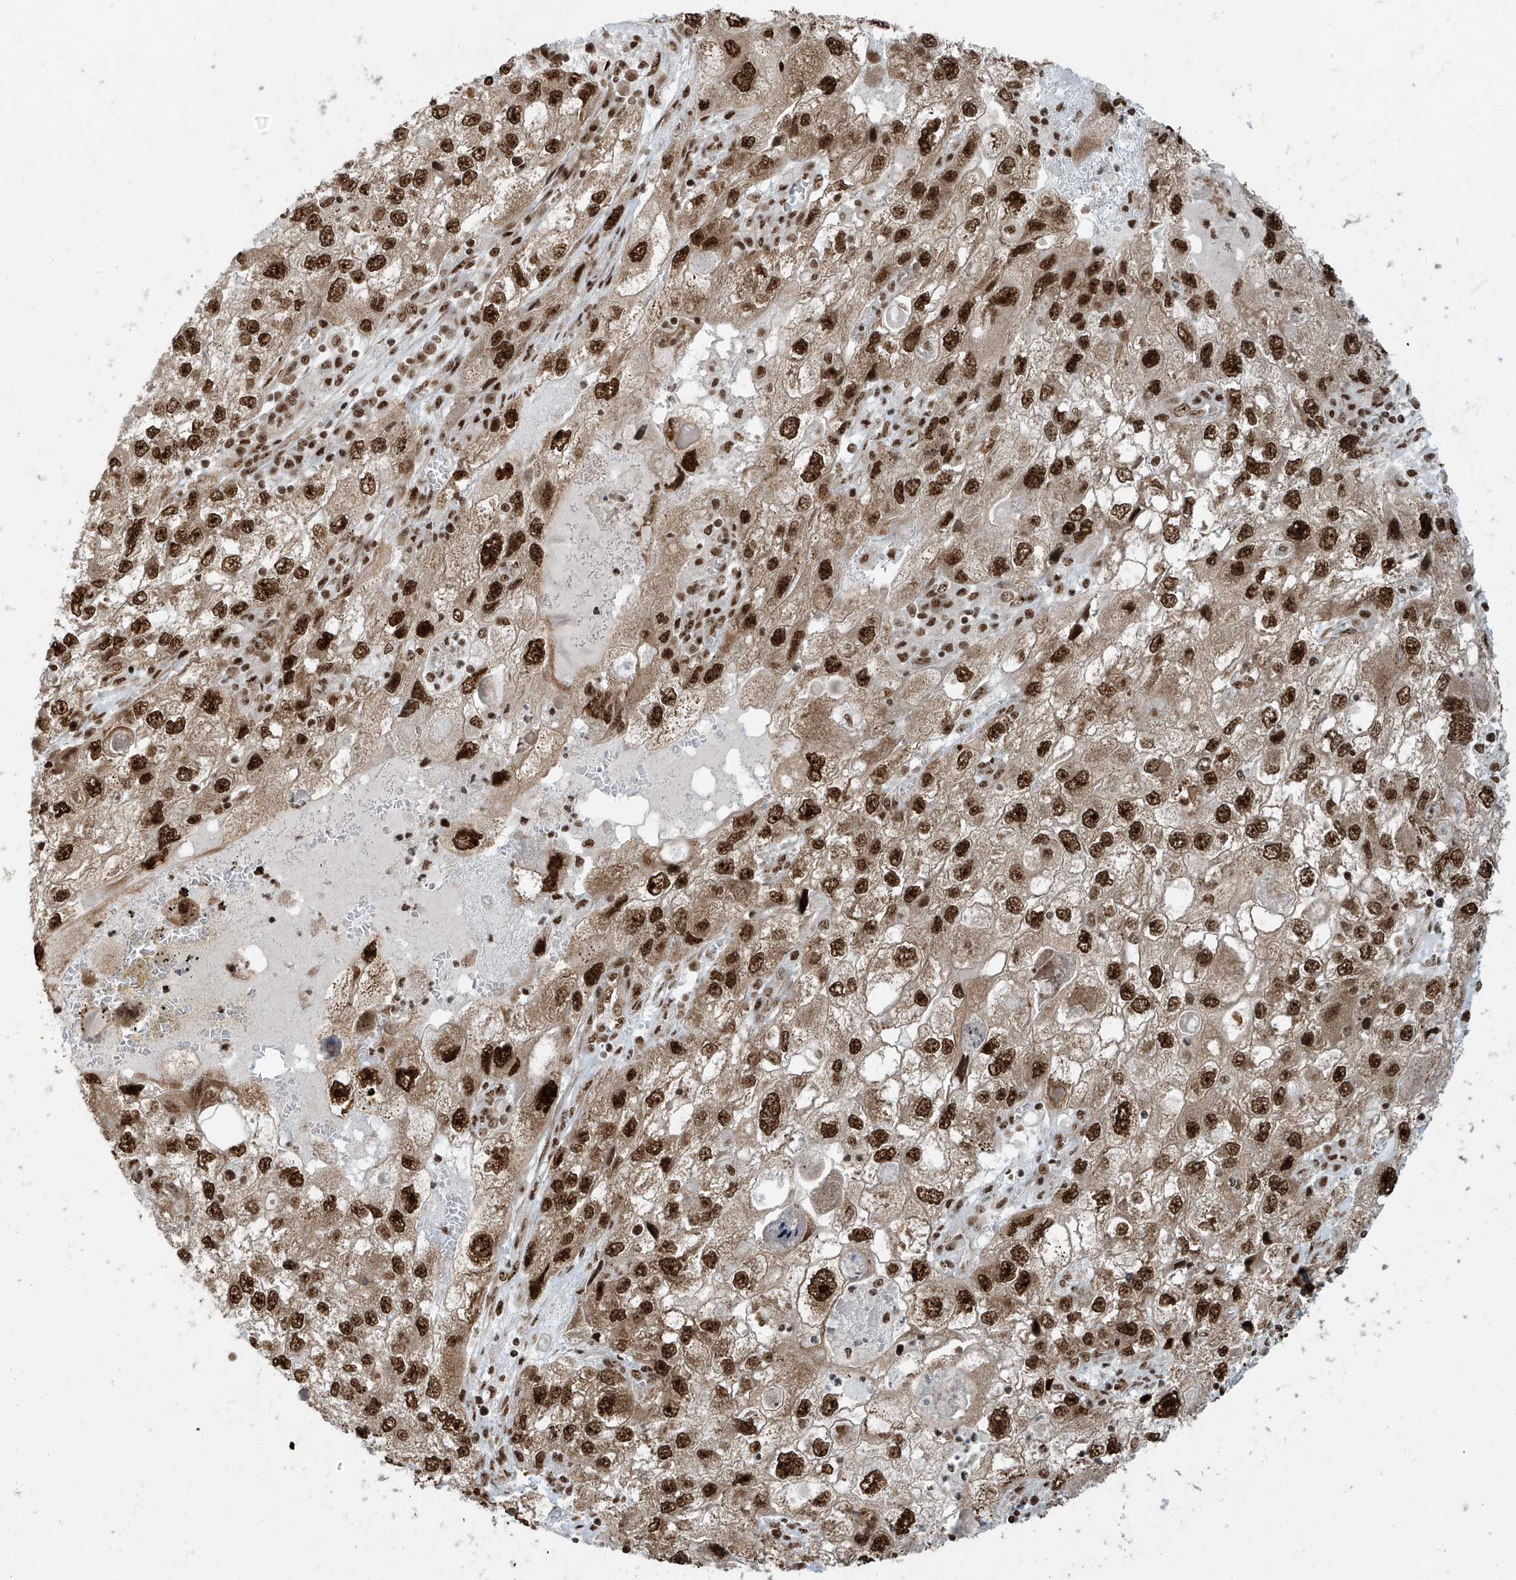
{"staining": {"intensity": "strong", "quantity": ">75%", "location": "cytoplasmic/membranous,nuclear"}, "tissue": "endometrial cancer", "cell_type": "Tumor cells", "image_type": "cancer", "snomed": [{"axis": "morphology", "description": "Adenocarcinoma, NOS"}, {"axis": "topography", "description": "Endometrium"}], "caption": "A brown stain shows strong cytoplasmic/membranous and nuclear positivity of a protein in adenocarcinoma (endometrial) tumor cells.", "gene": "FAM193B", "patient": {"sex": "female", "age": 49}}